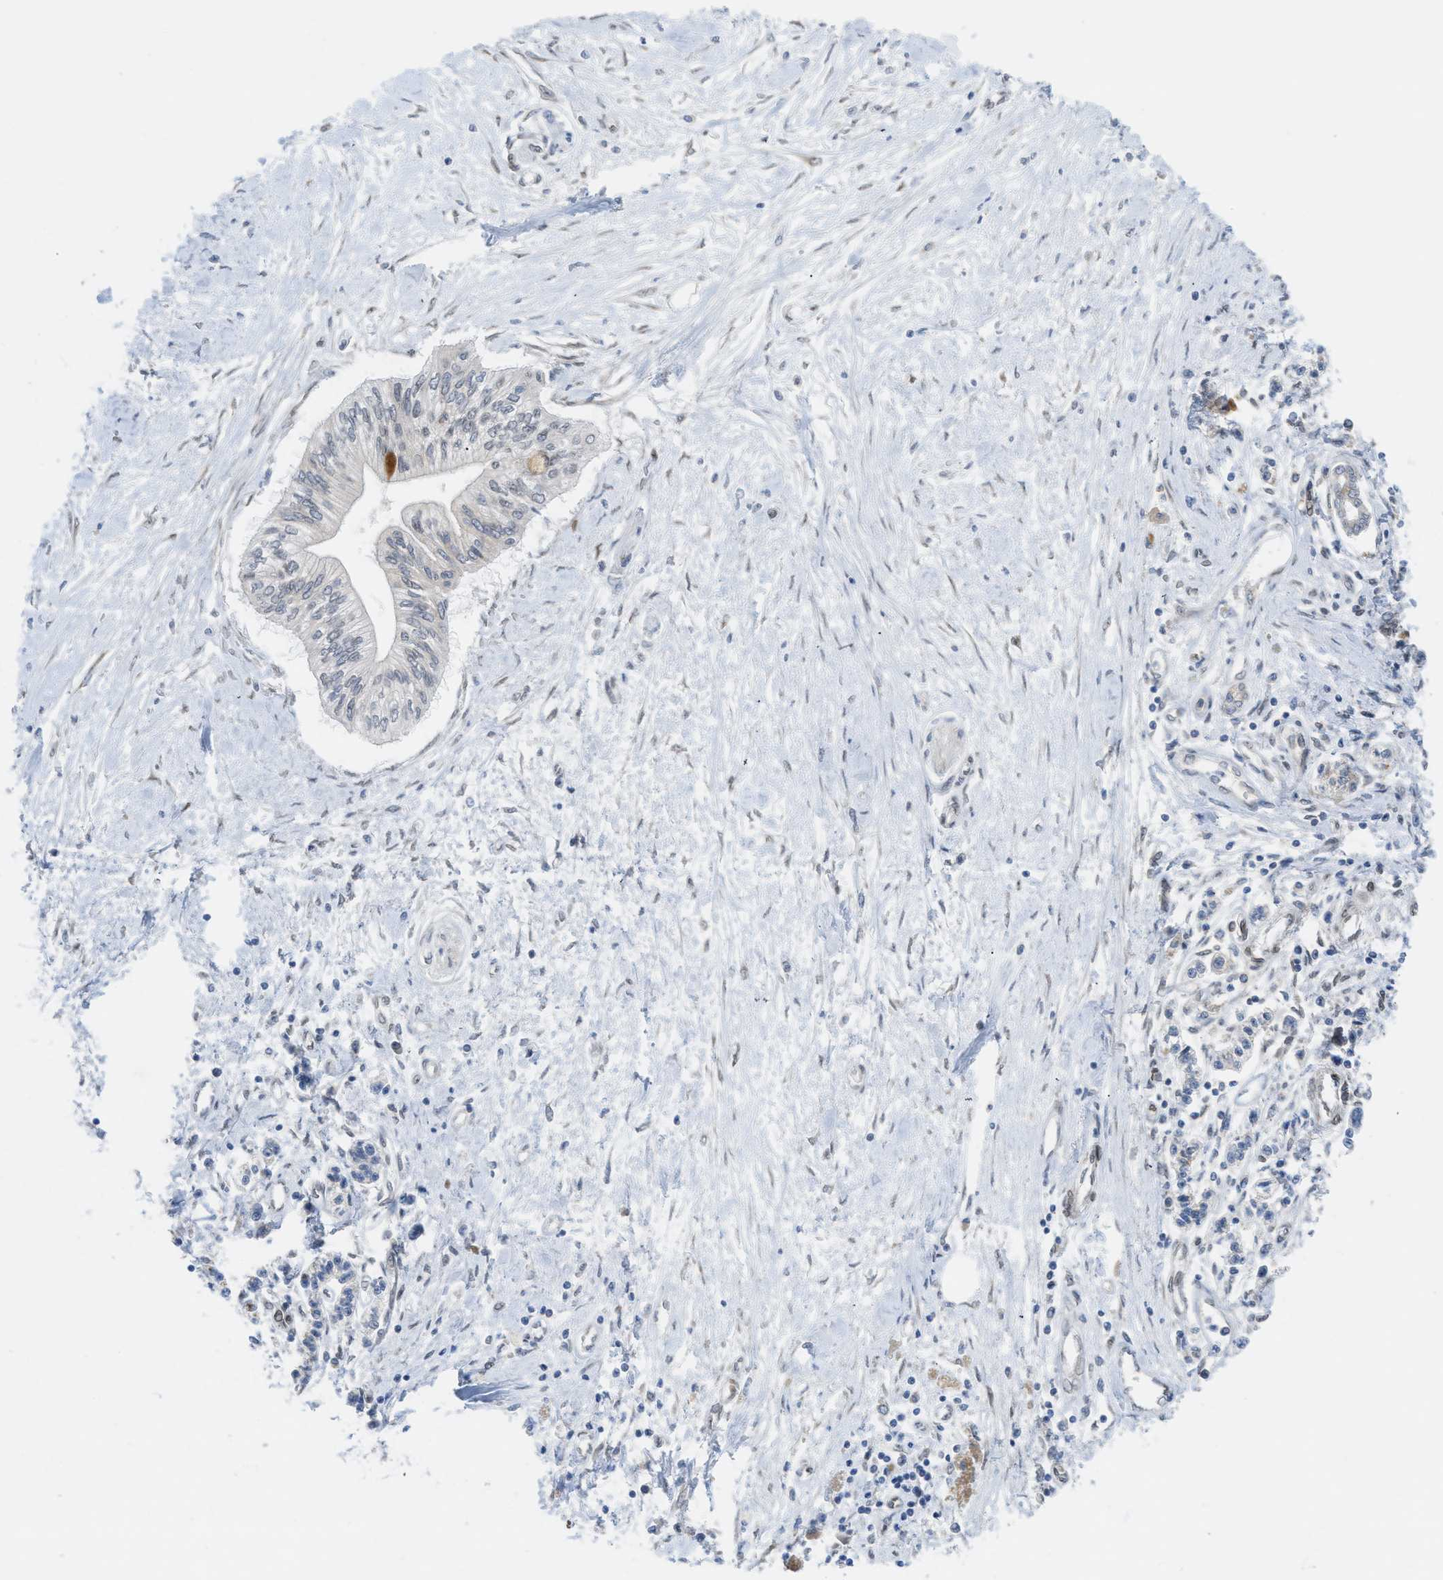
{"staining": {"intensity": "negative", "quantity": "none", "location": "none"}, "tissue": "pancreatic cancer", "cell_type": "Tumor cells", "image_type": "cancer", "snomed": [{"axis": "morphology", "description": "Adenocarcinoma, NOS"}, {"axis": "topography", "description": "Pancreas"}], "caption": "Immunohistochemical staining of human adenocarcinoma (pancreatic) shows no significant positivity in tumor cells. (DAB immunohistochemistry (IHC) visualized using brightfield microscopy, high magnification).", "gene": "EIF2AK3", "patient": {"sex": "female", "age": 77}}